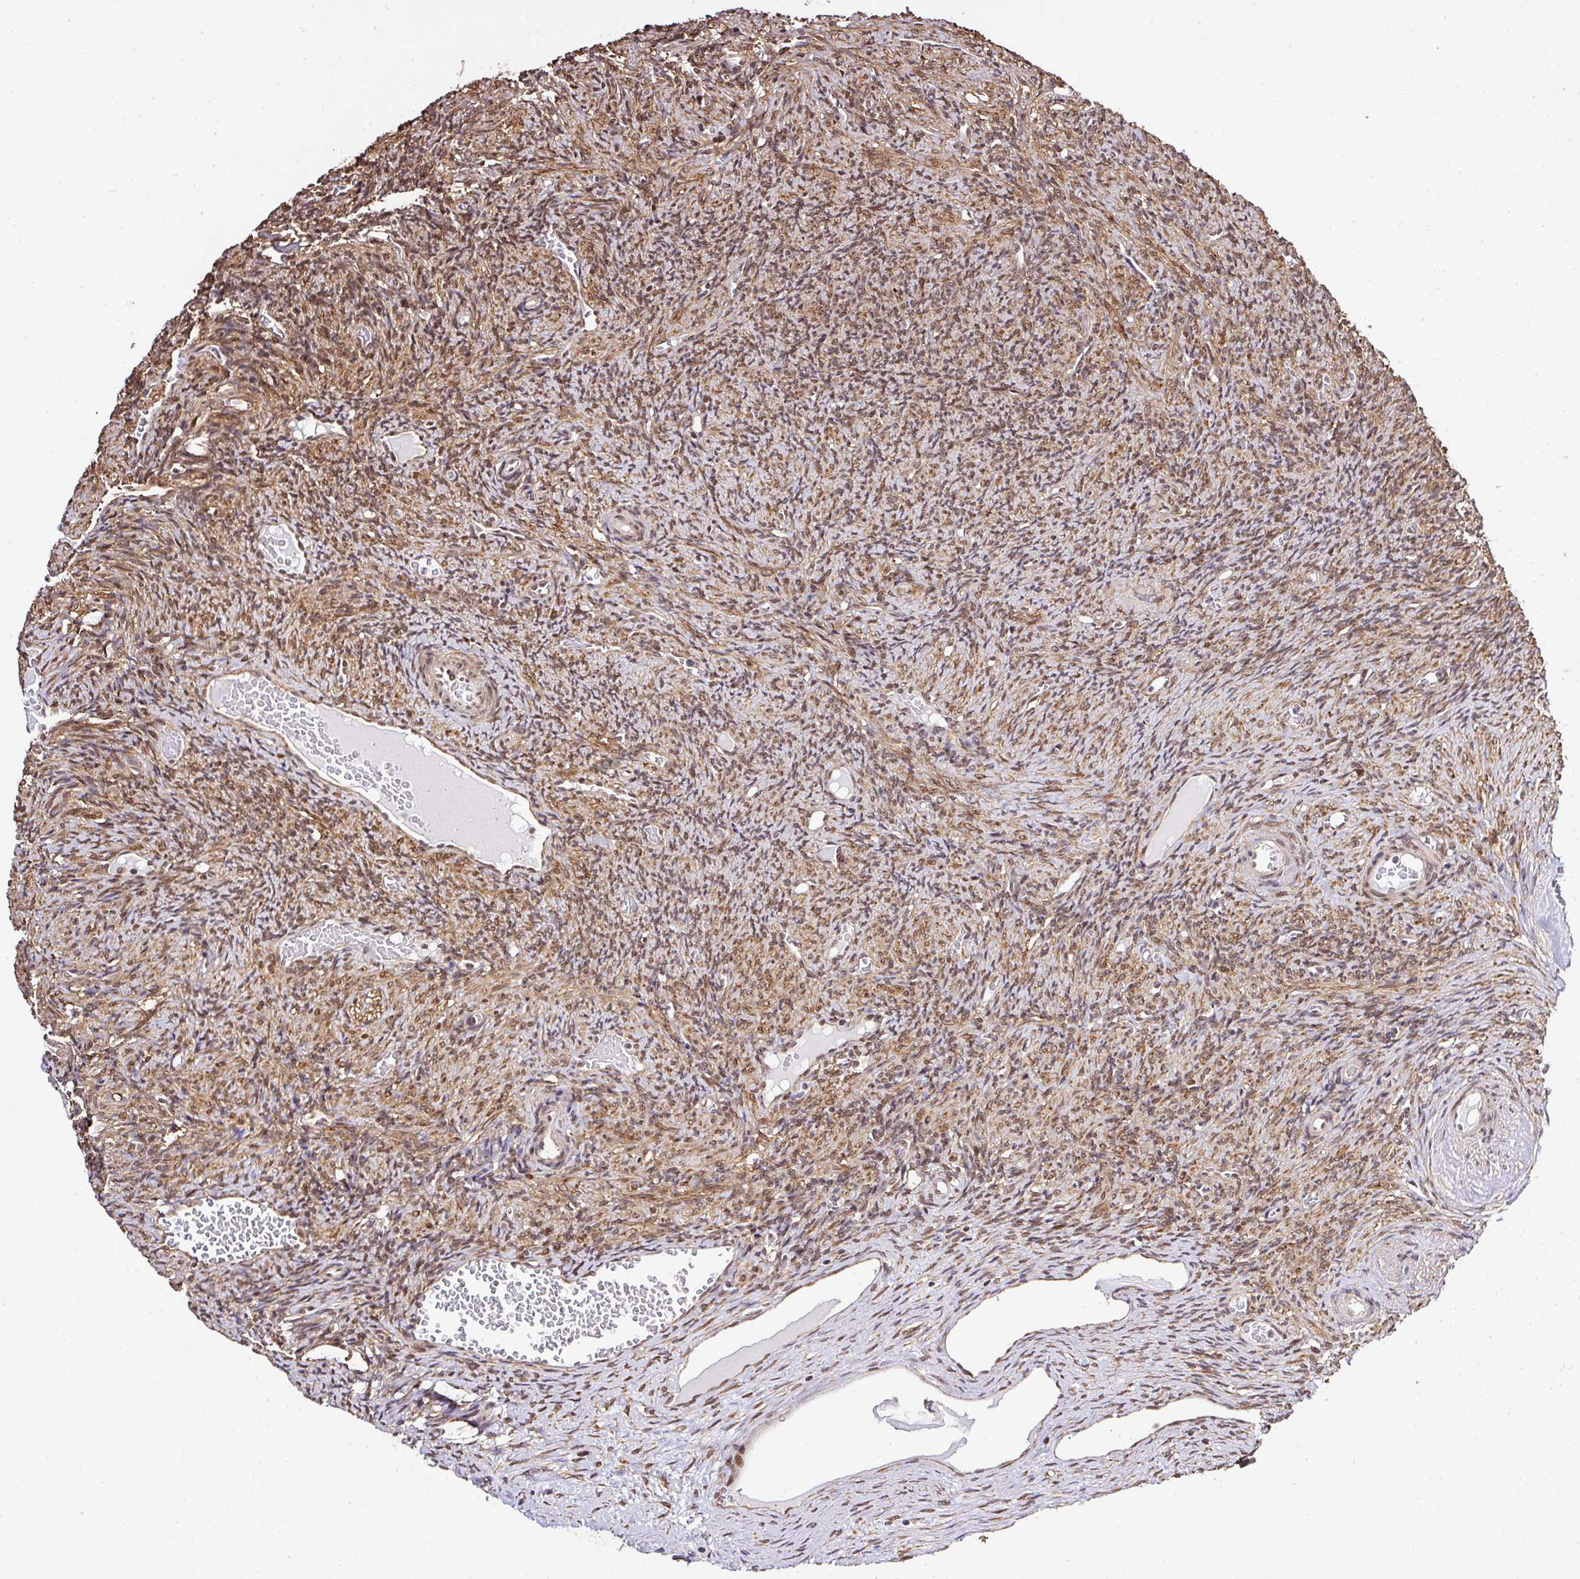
{"staining": {"intensity": "moderate", "quantity": ">75%", "location": "cytoplasmic/membranous,nuclear"}, "tissue": "ovary", "cell_type": "Follicle cells", "image_type": "normal", "snomed": [{"axis": "morphology", "description": "Normal tissue, NOS"}, {"axis": "topography", "description": "Ovary"}], "caption": "Immunohistochemical staining of unremarkable ovary exhibits medium levels of moderate cytoplasmic/membranous,nuclear expression in approximately >75% of follicle cells. The protein is stained brown, and the nuclei are stained in blue (DAB IHC with brightfield microscopy, high magnification).", "gene": "FAM153A", "patient": {"sex": "female", "age": 51}}